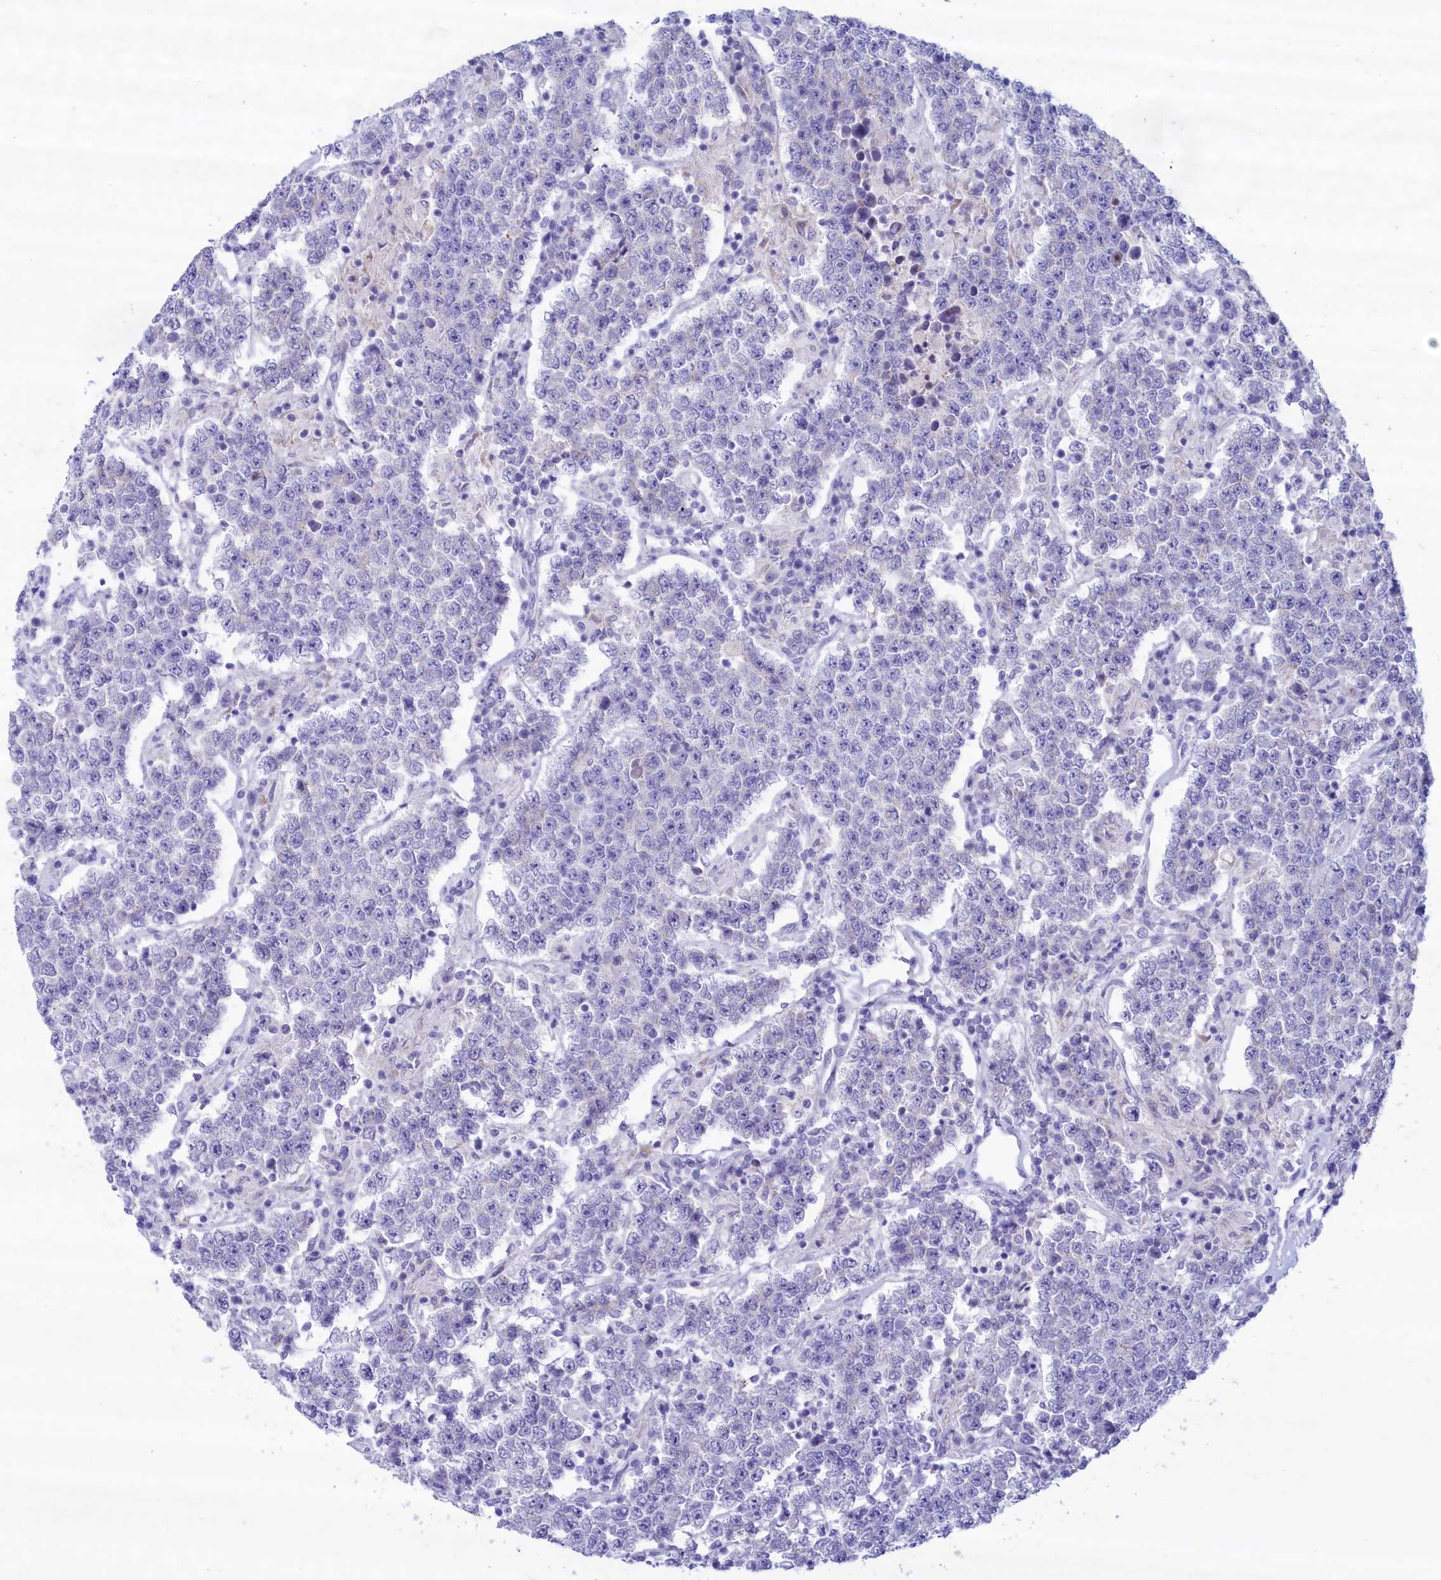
{"staining": {"intensity": "negative", "quantity": "none", "location": "none"}, "tissue": "testis cancer", "cell_type": "Tumor cells", "image_type": "cancer", "snomed": [{"axis": "morphology", "description": "Normal tissue, NOS"}, {"axis": "morphology", "description": "Urothelial carcinoma, High grade"}, {"axis": "morphology", "description": "Seminoma, NOS"}, {"axis": "morphology", "description": "Carcinoma, Embryonal, NOS"}, {"axis": "topography", "description": "Urinary bladder"}, {"axis": "topography", "description": "Testis"}], "caption": "Tumor cells are negative for protein expression in human seminoma (testis).", "gene": "MPV17L2", "patient": {"sex": "male", "age": 41}}